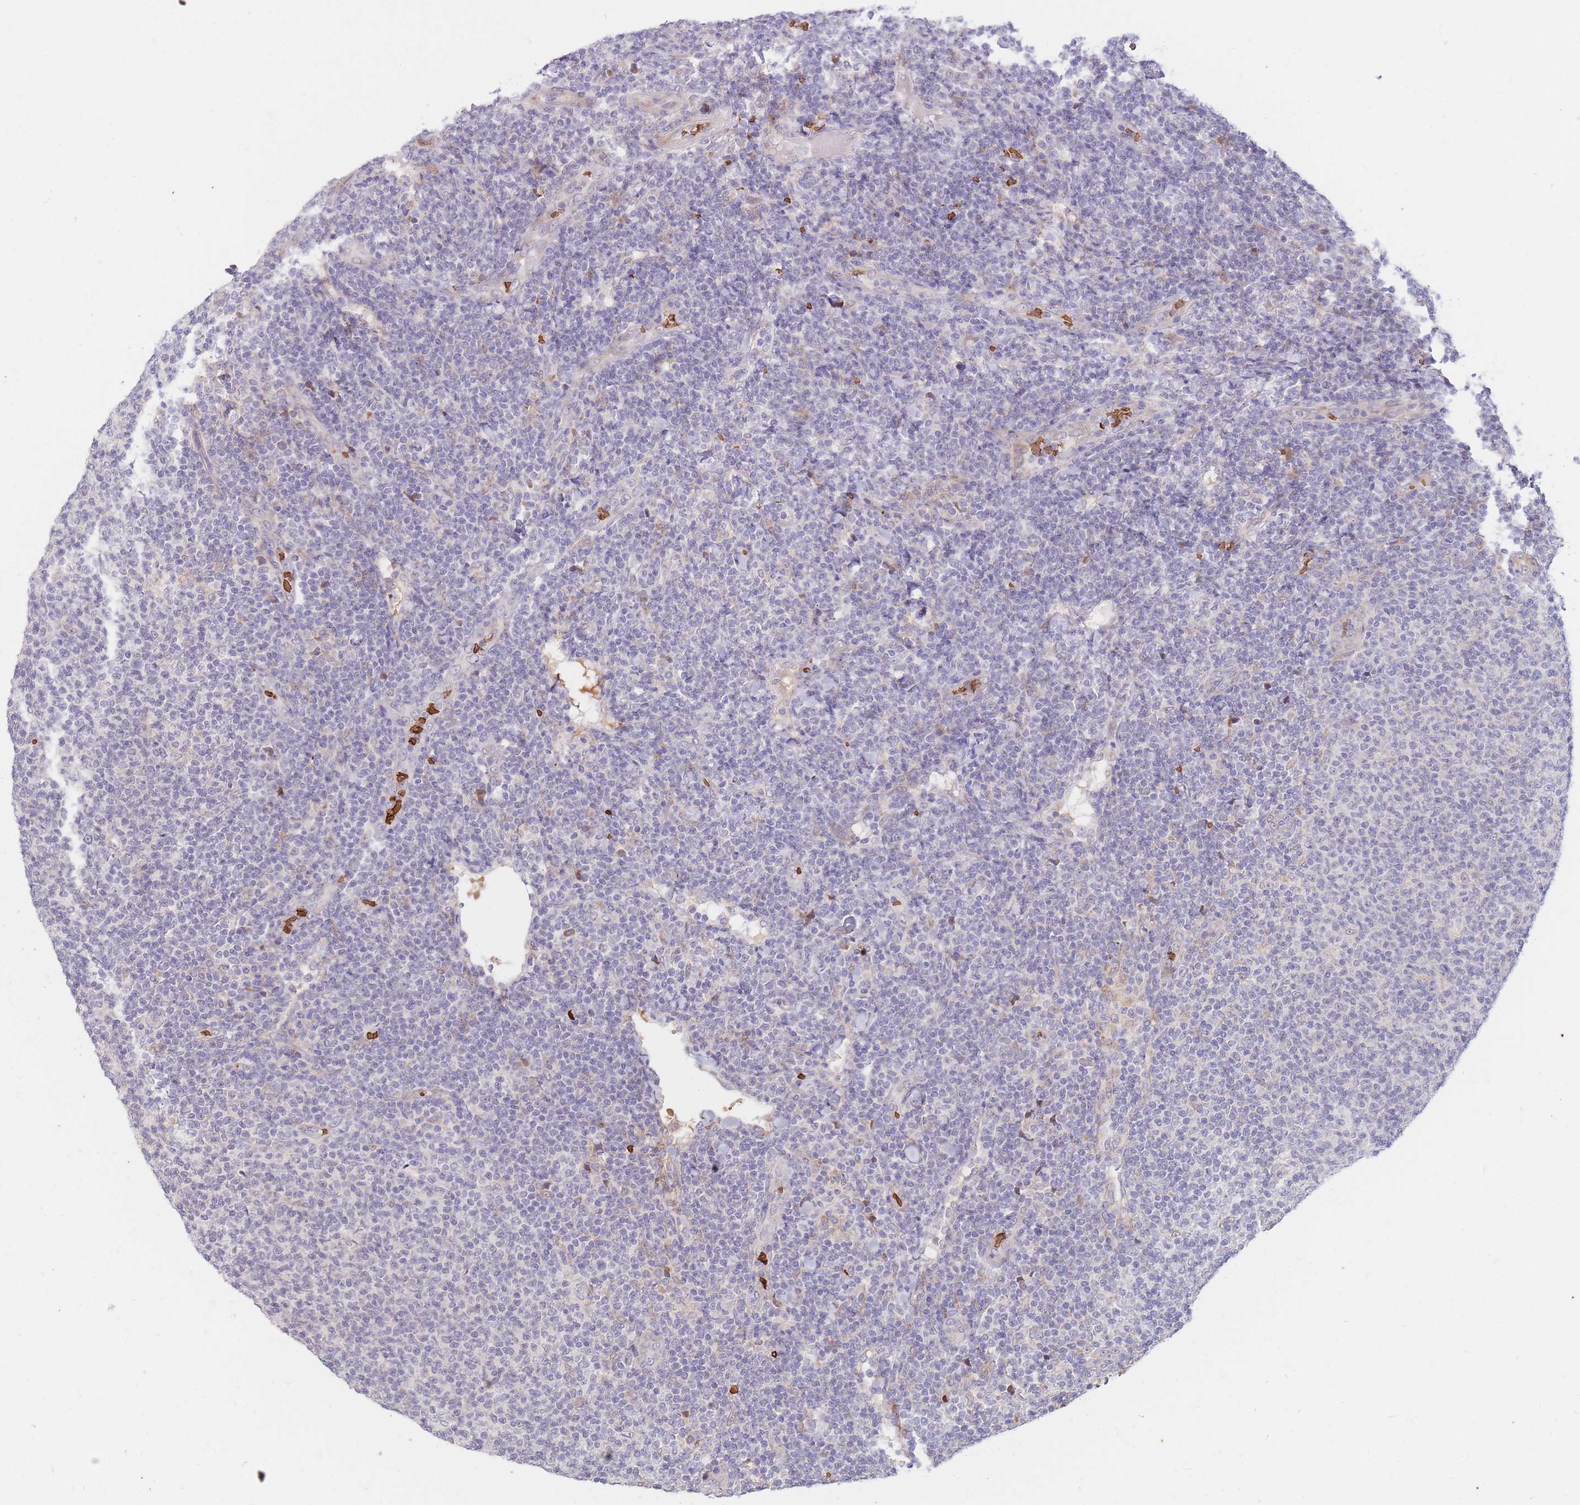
{"staining": {"intensity": "negative", "quantity": "none", "location": "none"}, "tissue": "lymphoma", "cell_type": "Tumor cells", "image_type": "cancer", "snomed": [{"axis": "morphology", "description": "Malignant lymphoma, non-Hodgkin's type, Low grade"}, {"axis": "topography", "description": "Lymph node"}], "caption": "Malignant lymphoma, non-Hodgkin's type (low-grade) was stained to show a protein in brown. There is no significant expression in tumor cells. The staining is performed using DAB (3,3'-diaminobenzidine) brown chromogen with nuclei counter-stained in using hematoxylin.", "gene": "ATP10D", "patient": {"sex": "male", "age": 66}}